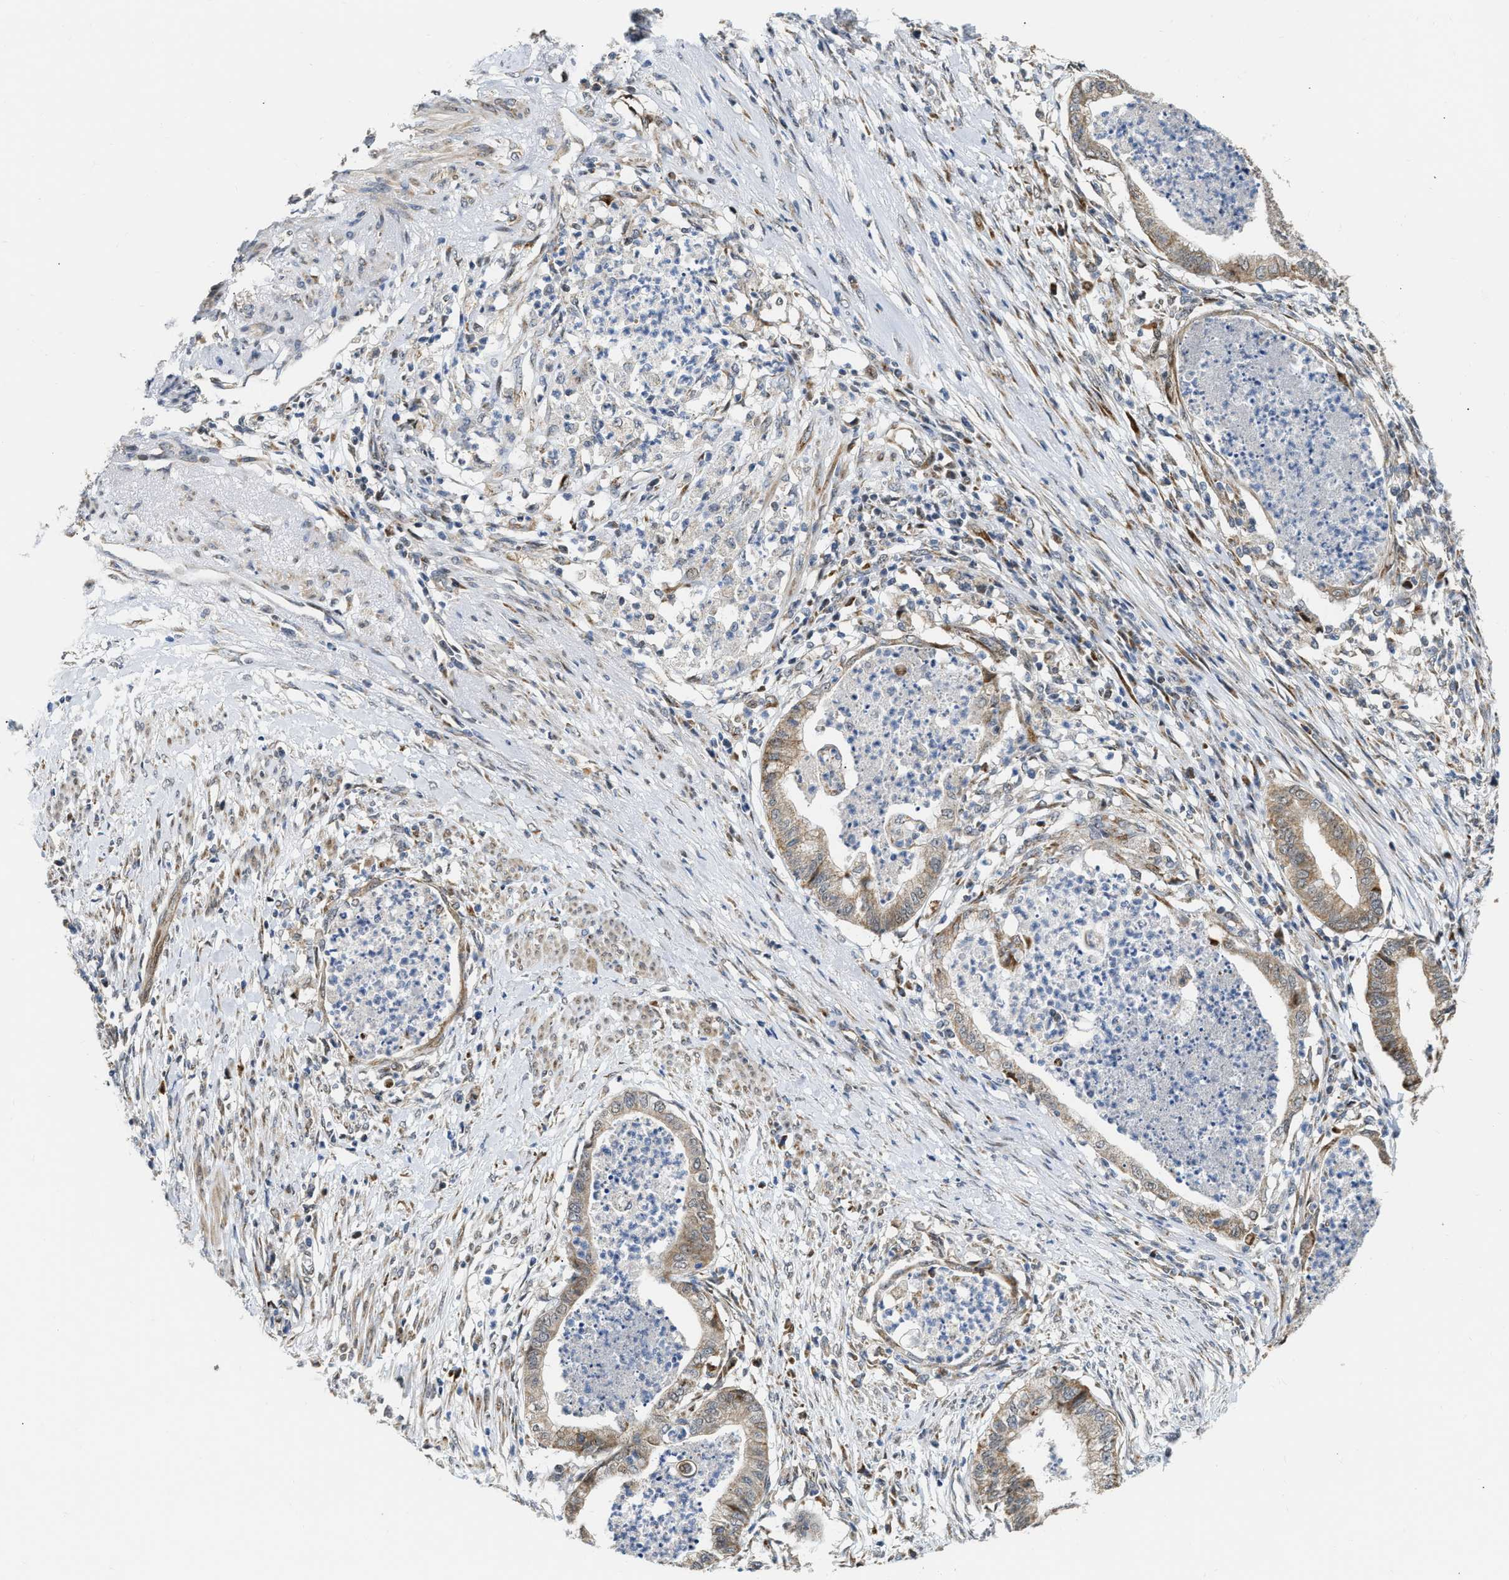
{"staining": {"intensity": "weak", "quantity": ">75%", "location": "cytoplasmic/membranous"}, "tissue": "endometrial cancer", "cell_type": "Tumor cells", "image_type": "cancer", "snomed": [{"axis": "morphology", "description": "Necrosis, NOS"}, {"axis": "morphology", "description": "Adenocarcinoma, NOS"}, {"axis": "topography", "description": "Endometrium"}], "caption": "Protein staining by IHC displays weak cytoplasmic/membranous positivity in about >75% of tumor cells in endometrial cancer. Ihc stains the protein in brown and the nuclei are stained blue.", "gene": "DEPTOR", "patient": {"sex": "female", "age": 79}}